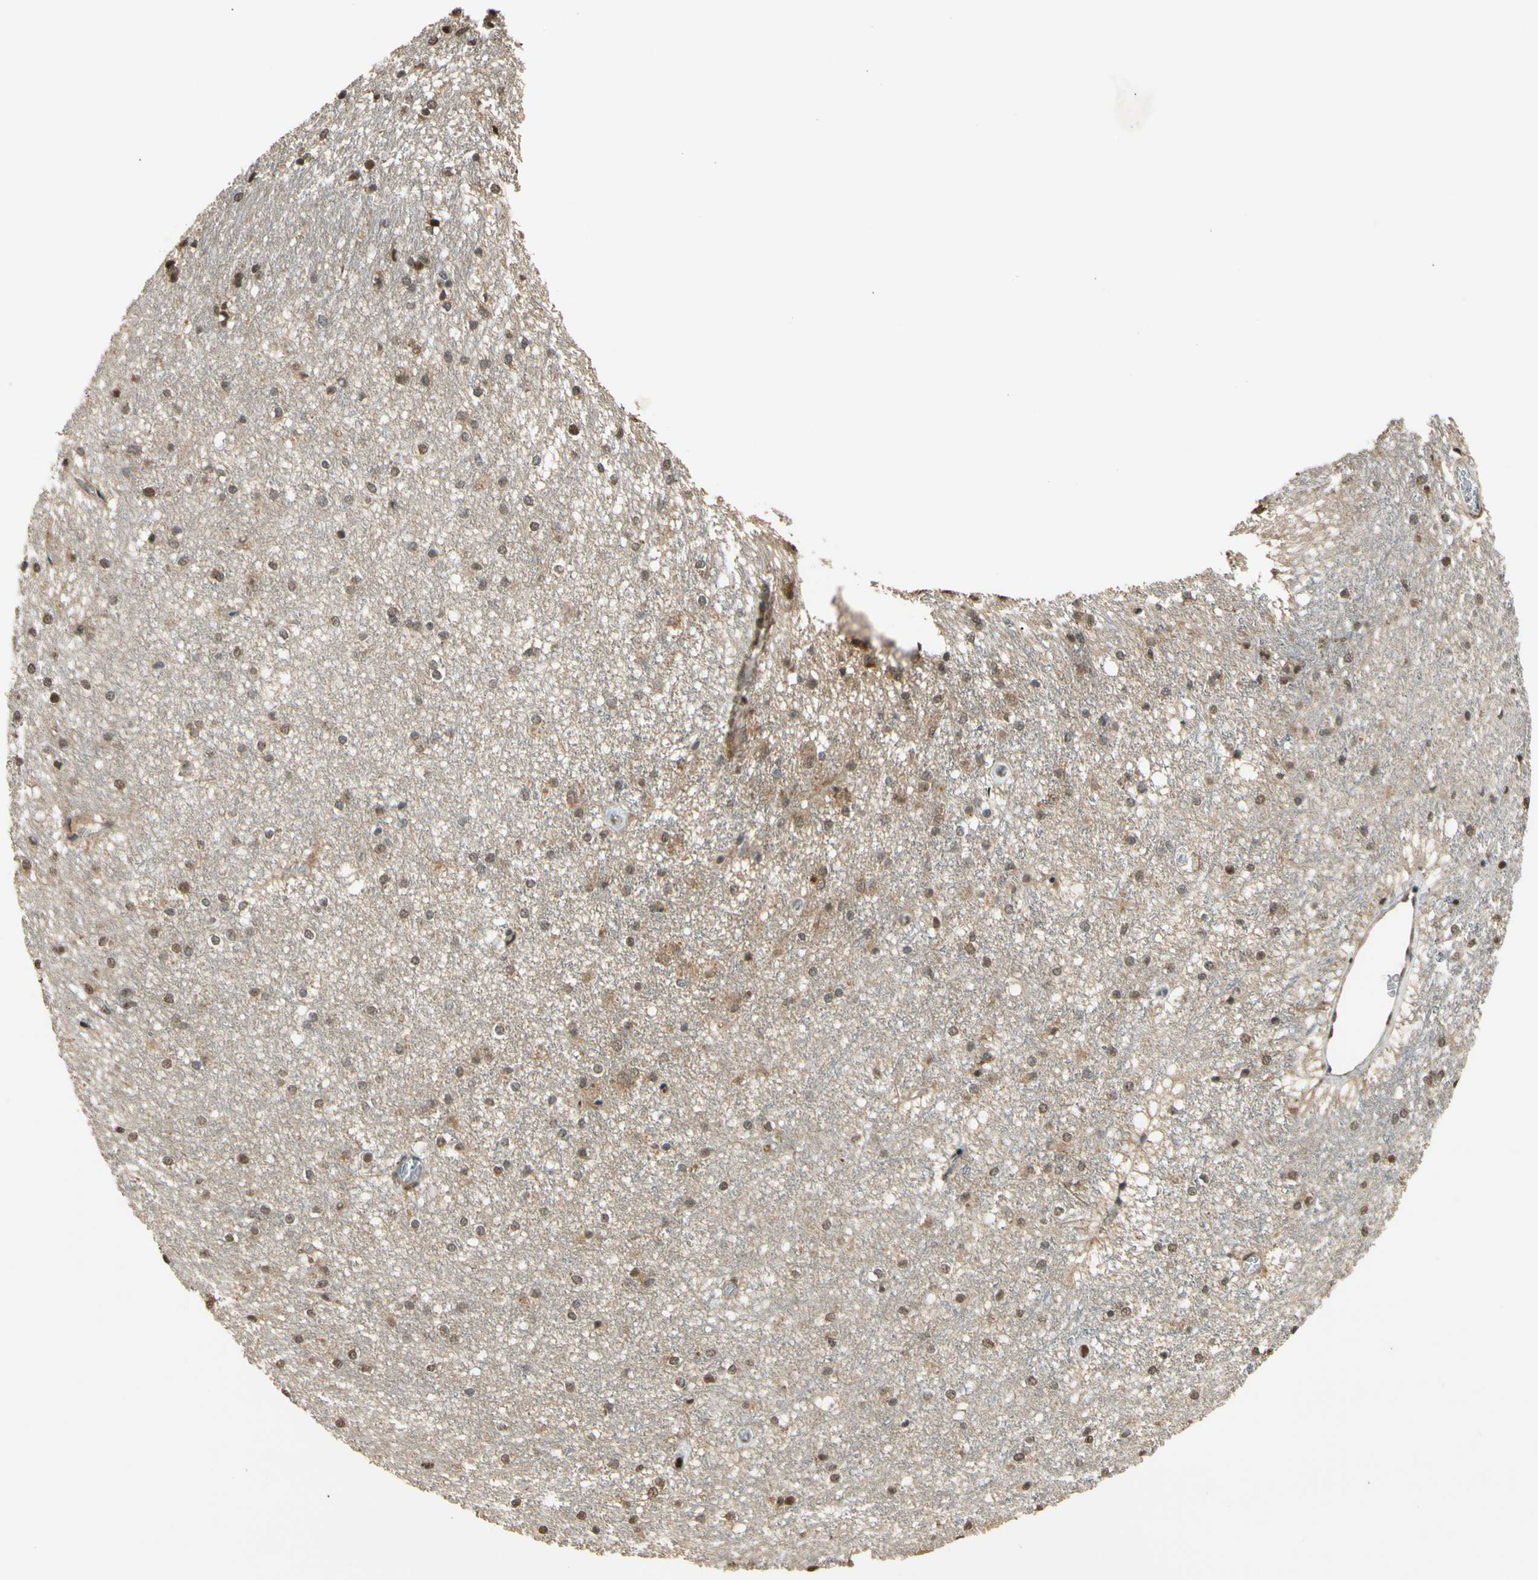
{"staining": {"intensity": "moderate", "quantity": "25%-75%", "location": "cytoplasmic/membranous,nuclear"}, "tissue": "caudate", "cell_type": "Glial cells", "image_type": "normal", "snomed": [{"axis": "morphology", "description": "Normal tissue, NOS"}, {"axis": "topography", "description": "Lateral ventricle wall"}], "caption": "A photomicrograph showing moderate cytoplasmic/membranous,nuclear staining in about 25%-75% of glial cells in unremarkable caudate, as visualized by brown immunohistochemical staining.", "gene": "TMEM230", "patient": {"sex": "female", "age": 19}}